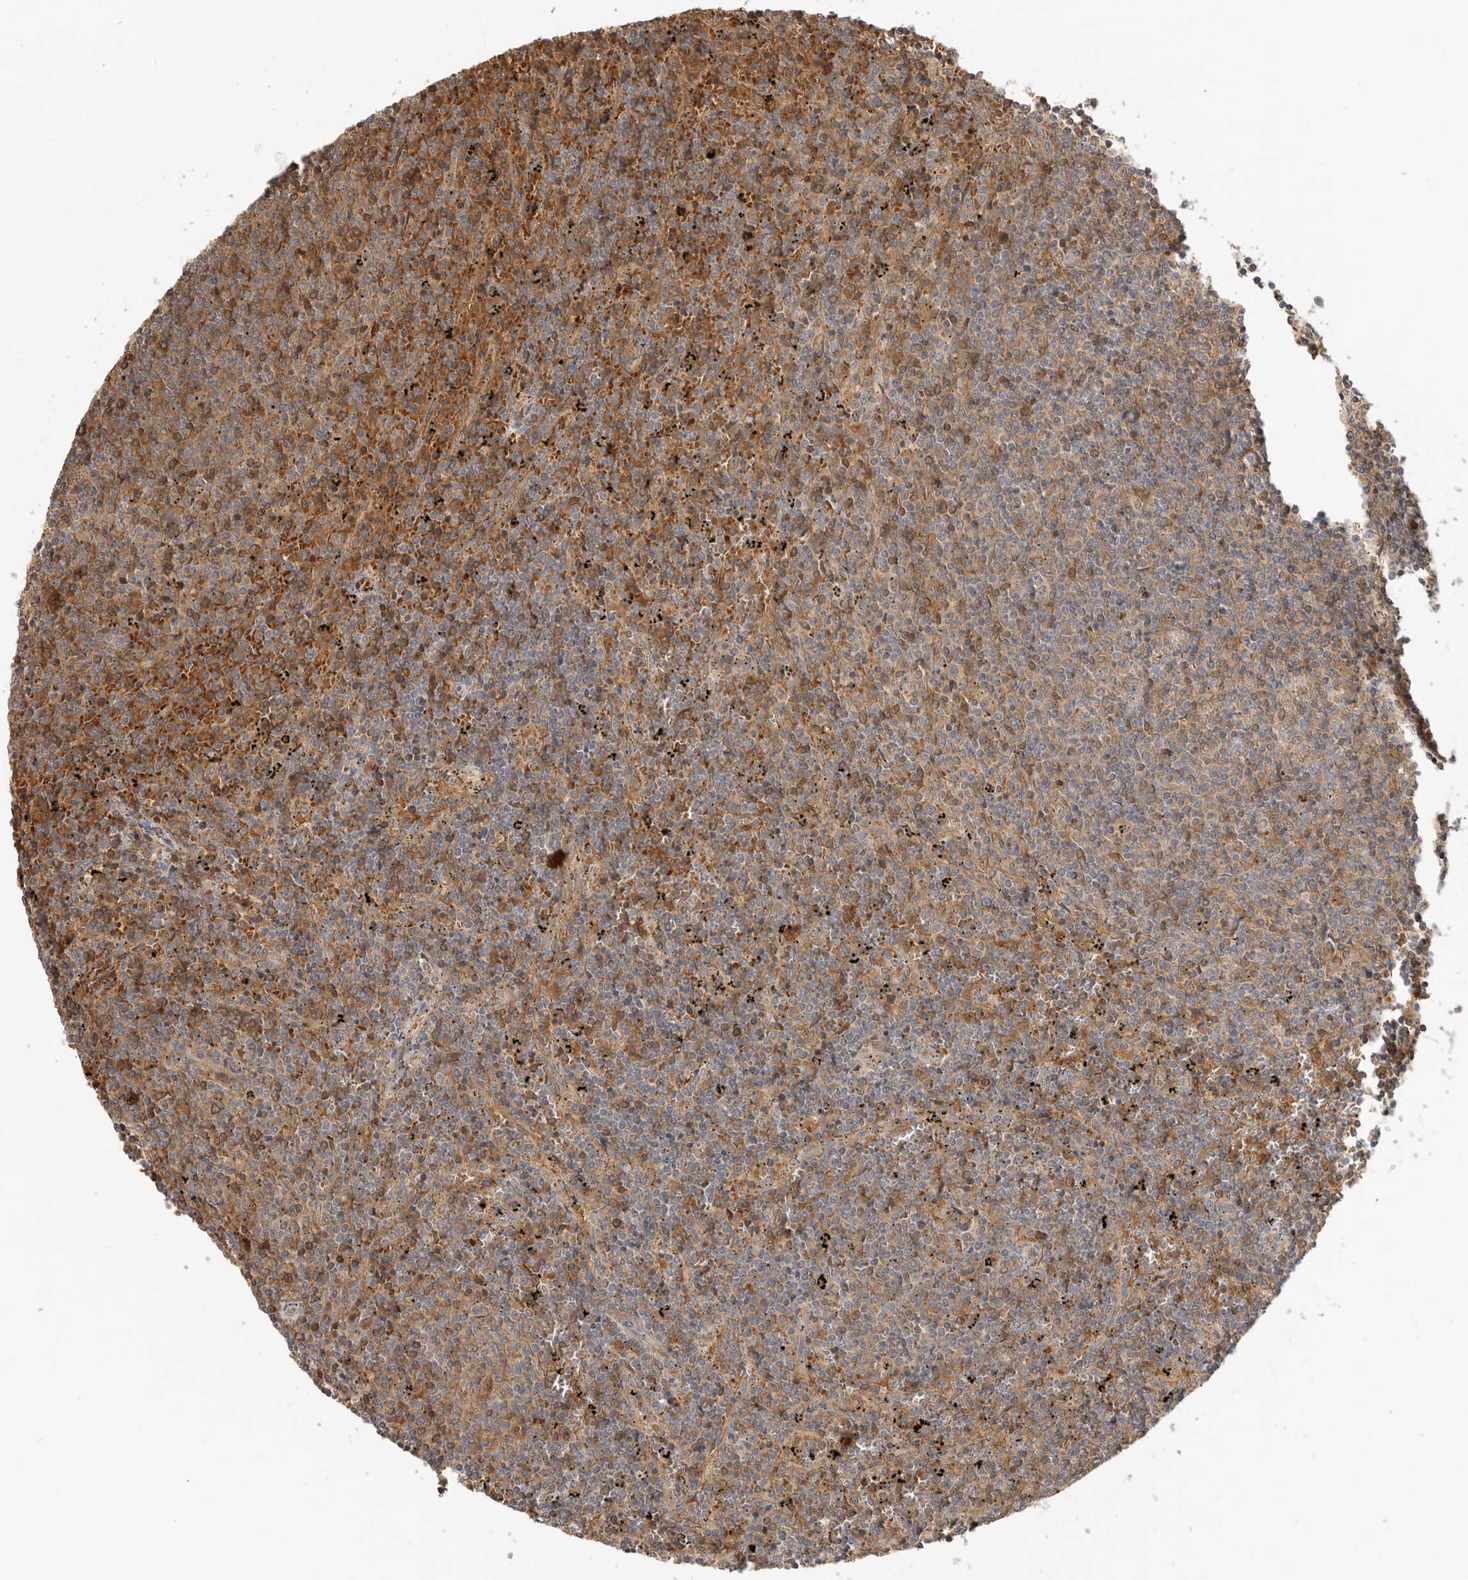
{"staining": {"intensity": "moderate", "quantity": "25%-75%", "location": "cytoplasmic/membranous"}, "tissue": "lymphoma", "cell_type": "Tumor cells", "image_type": "cancer", "snomed": [{"axis": "morphology", "description": "Malignant lymphoma, non-Hodgkin's type, Low grade"}, {"axis": "topography", "description": "Spleen"}], "caption": "High-magnification brightfield microscopy of lymphoma stained with DAB (brown) and counterstained with hematoxylin (blue). tumor cells exhibit moderate cytoplasmic/membranous expression is appreciated in about25%-75% of cells. (DAB (3,3'-diaminobenzidine) IHC, brown staining for protein, blue staining for nuclei).", "gene": "CLDN12", "patient": {"sex": "female", "age": 50}}